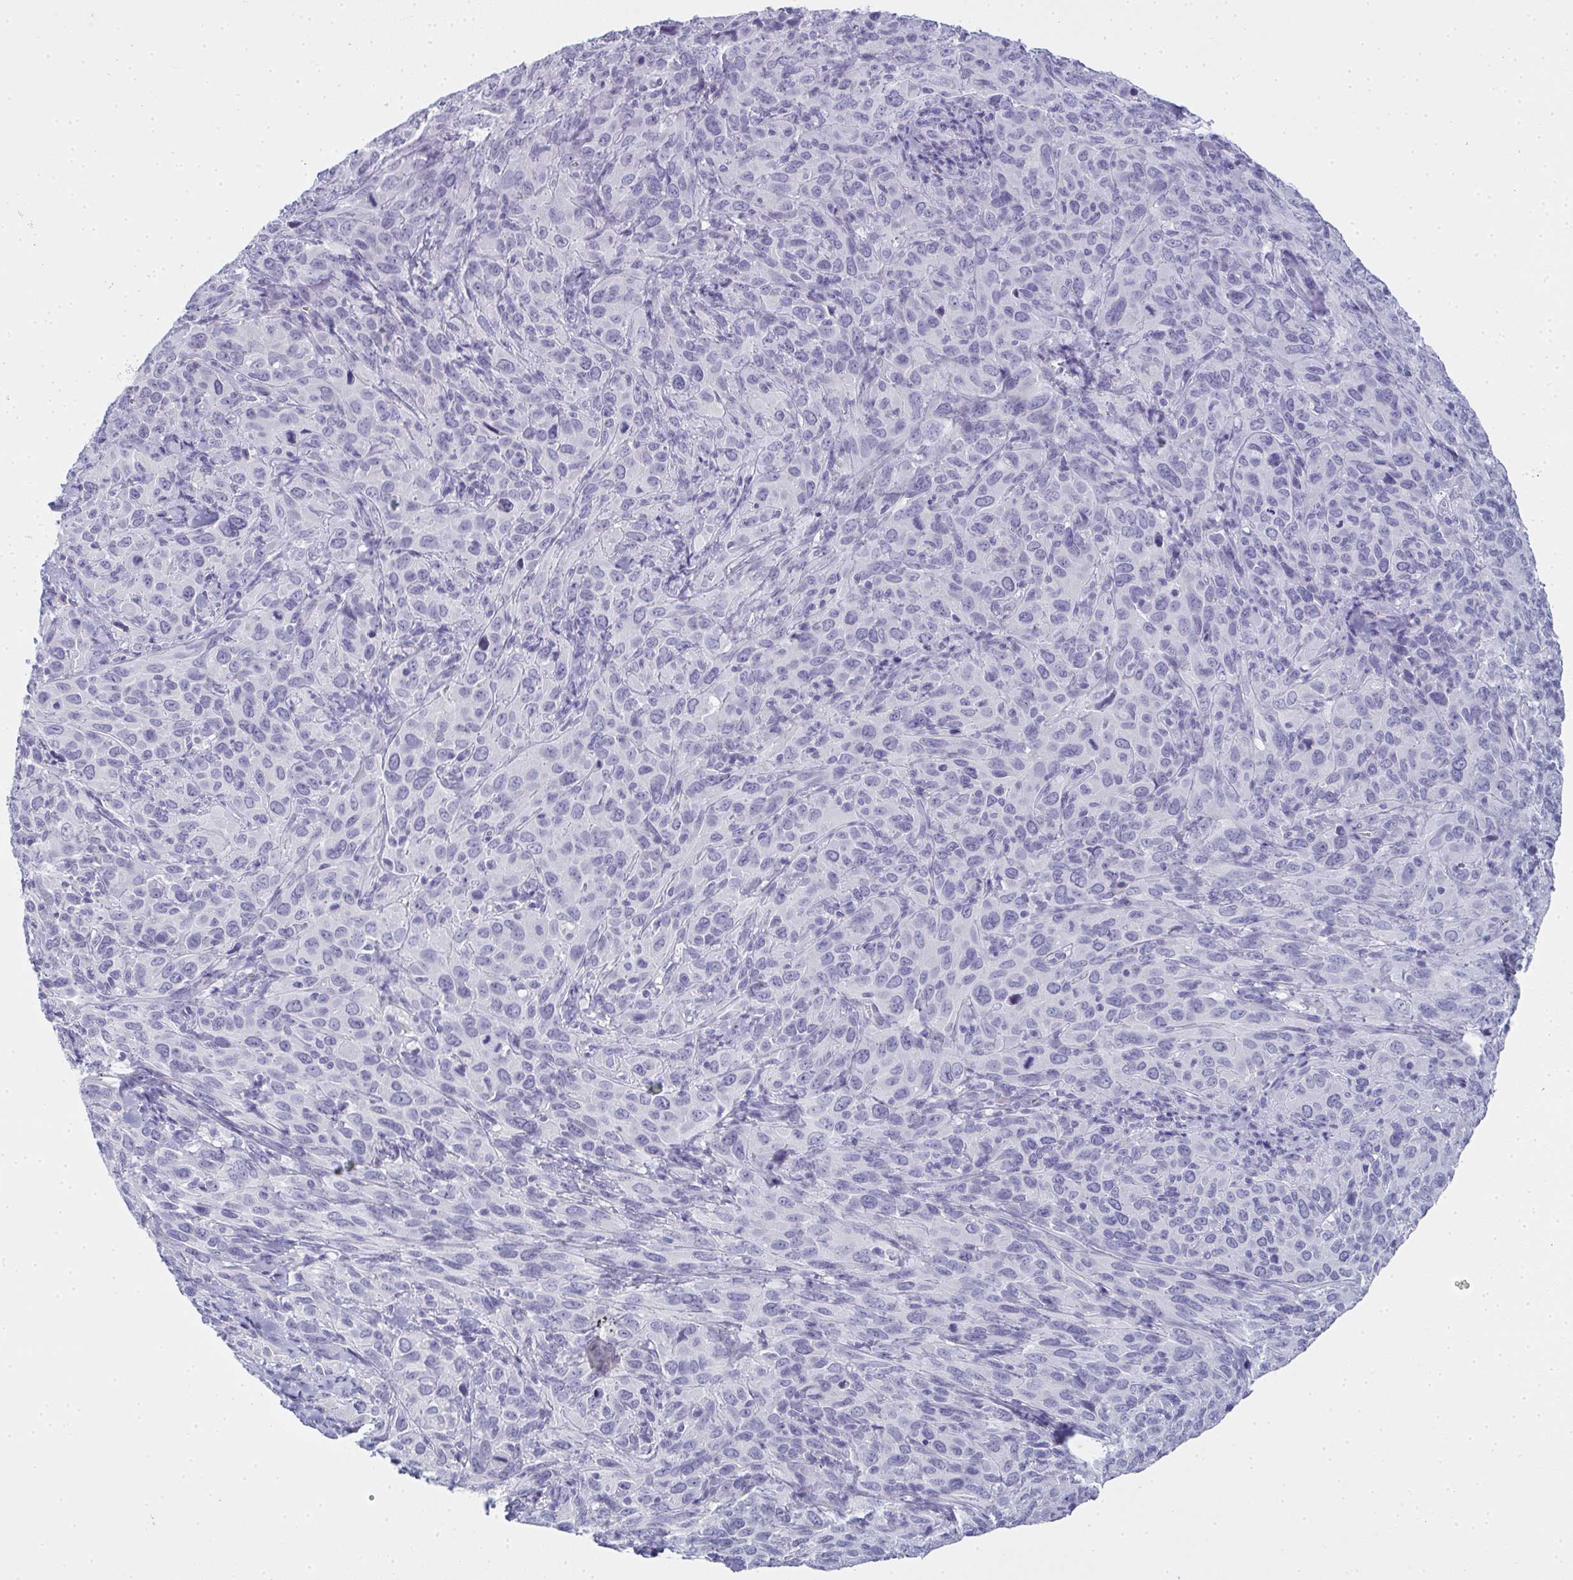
{"staining": {"intensity": "negative", "quantity": "none", "location": "none"}, "tissue": "cervical cancer", "cell_type": "Tumor cells", "image_type": "cancer", "snomed": [{"axis": "morphology", "description": "Normal tissue, NOS"}, {"axis": "morphology", "description": "Squamous cell carcinoma, NOS"}, {"axis": "topography", "description": "Cervix"}], "caption": "Histopathology image shows no significant protein expression in tumor cells of cervical cancer.", "gene": "SLC36A2", "patient": {"sex": "female", "age": 51}}